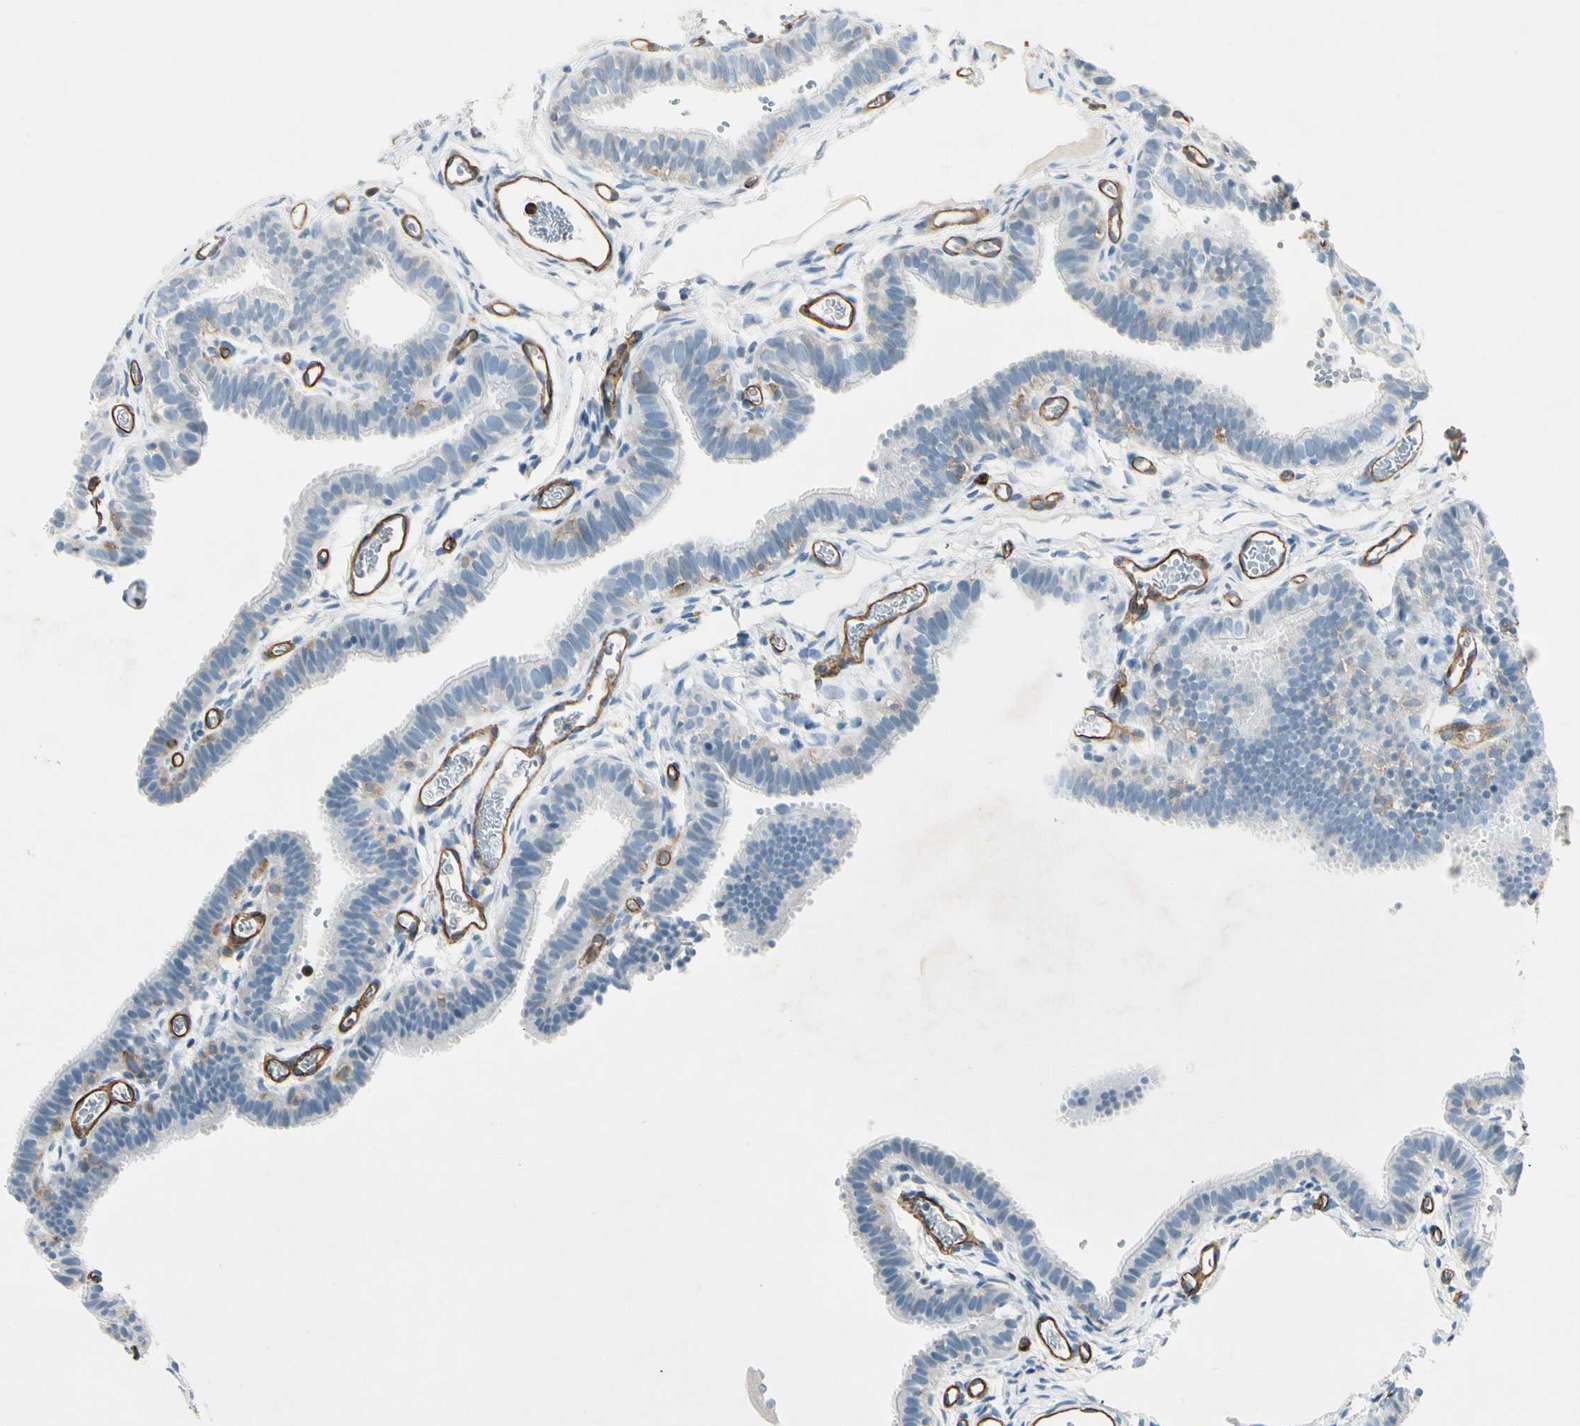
{"staining": {"intensity": "negative", "quantity": "none", "location": "none"}, "tissue": "fallopian tube", "cell_type": "Glandular cells", "image_type": "normal", "snomed": [{"axis": "morphology", "description": "Normal tissue, NOS"}, {"axis": "topography", "description": "Fallopian tube"}, {"axis": "topography", "description": "Placenta"}], "caption": "This is an IHC micrograph of normal fallopian tube. There is no expression in glandular cells.", "gene": "CD93", "patient": {"sex": "female", "age": 34}}